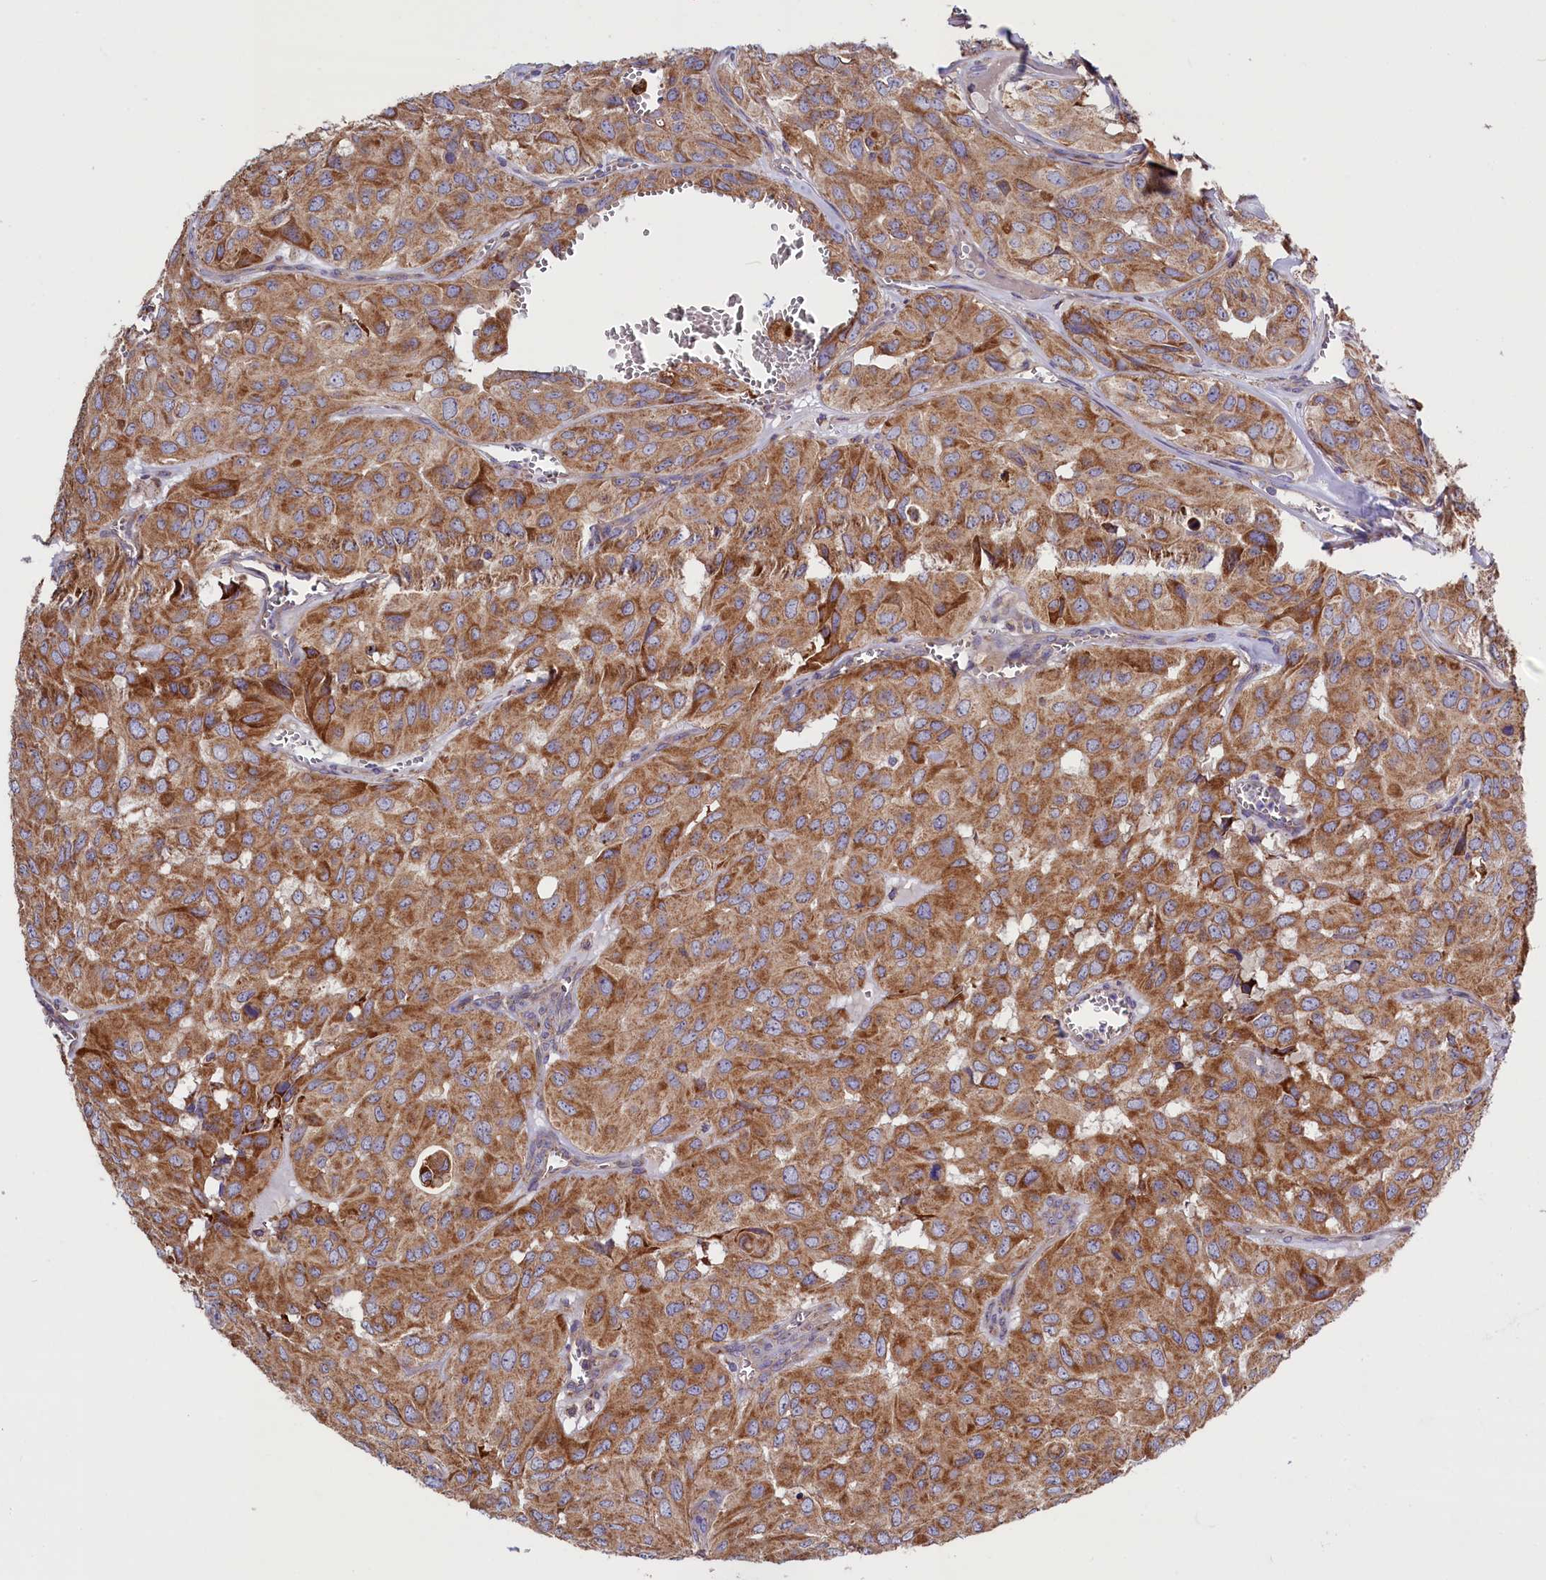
{"staining": {"intensity": "moderate", "quantity": ">75%", "location": "cytoplasmic/membranous"}, "tissue": "head and neck cancer", "cell_type": "Tumor cells", "image_type": "cancer", "snomed": [{"axis": "morphology", "description": "Adenocarcinoma, NOS"}, {"axis": "topography", "description": "Salivary gland, NOS"}, {"axis": "topography", "description": "Head-Neck"}], "caption": "A brown stain shows moderate cytoplasmic/membranous positivity of a protein in adenocarcinoma (head and neck) tumor cells.", "gene": "ZSWIM1", "patient": {"sex": "female", "age": 76}}